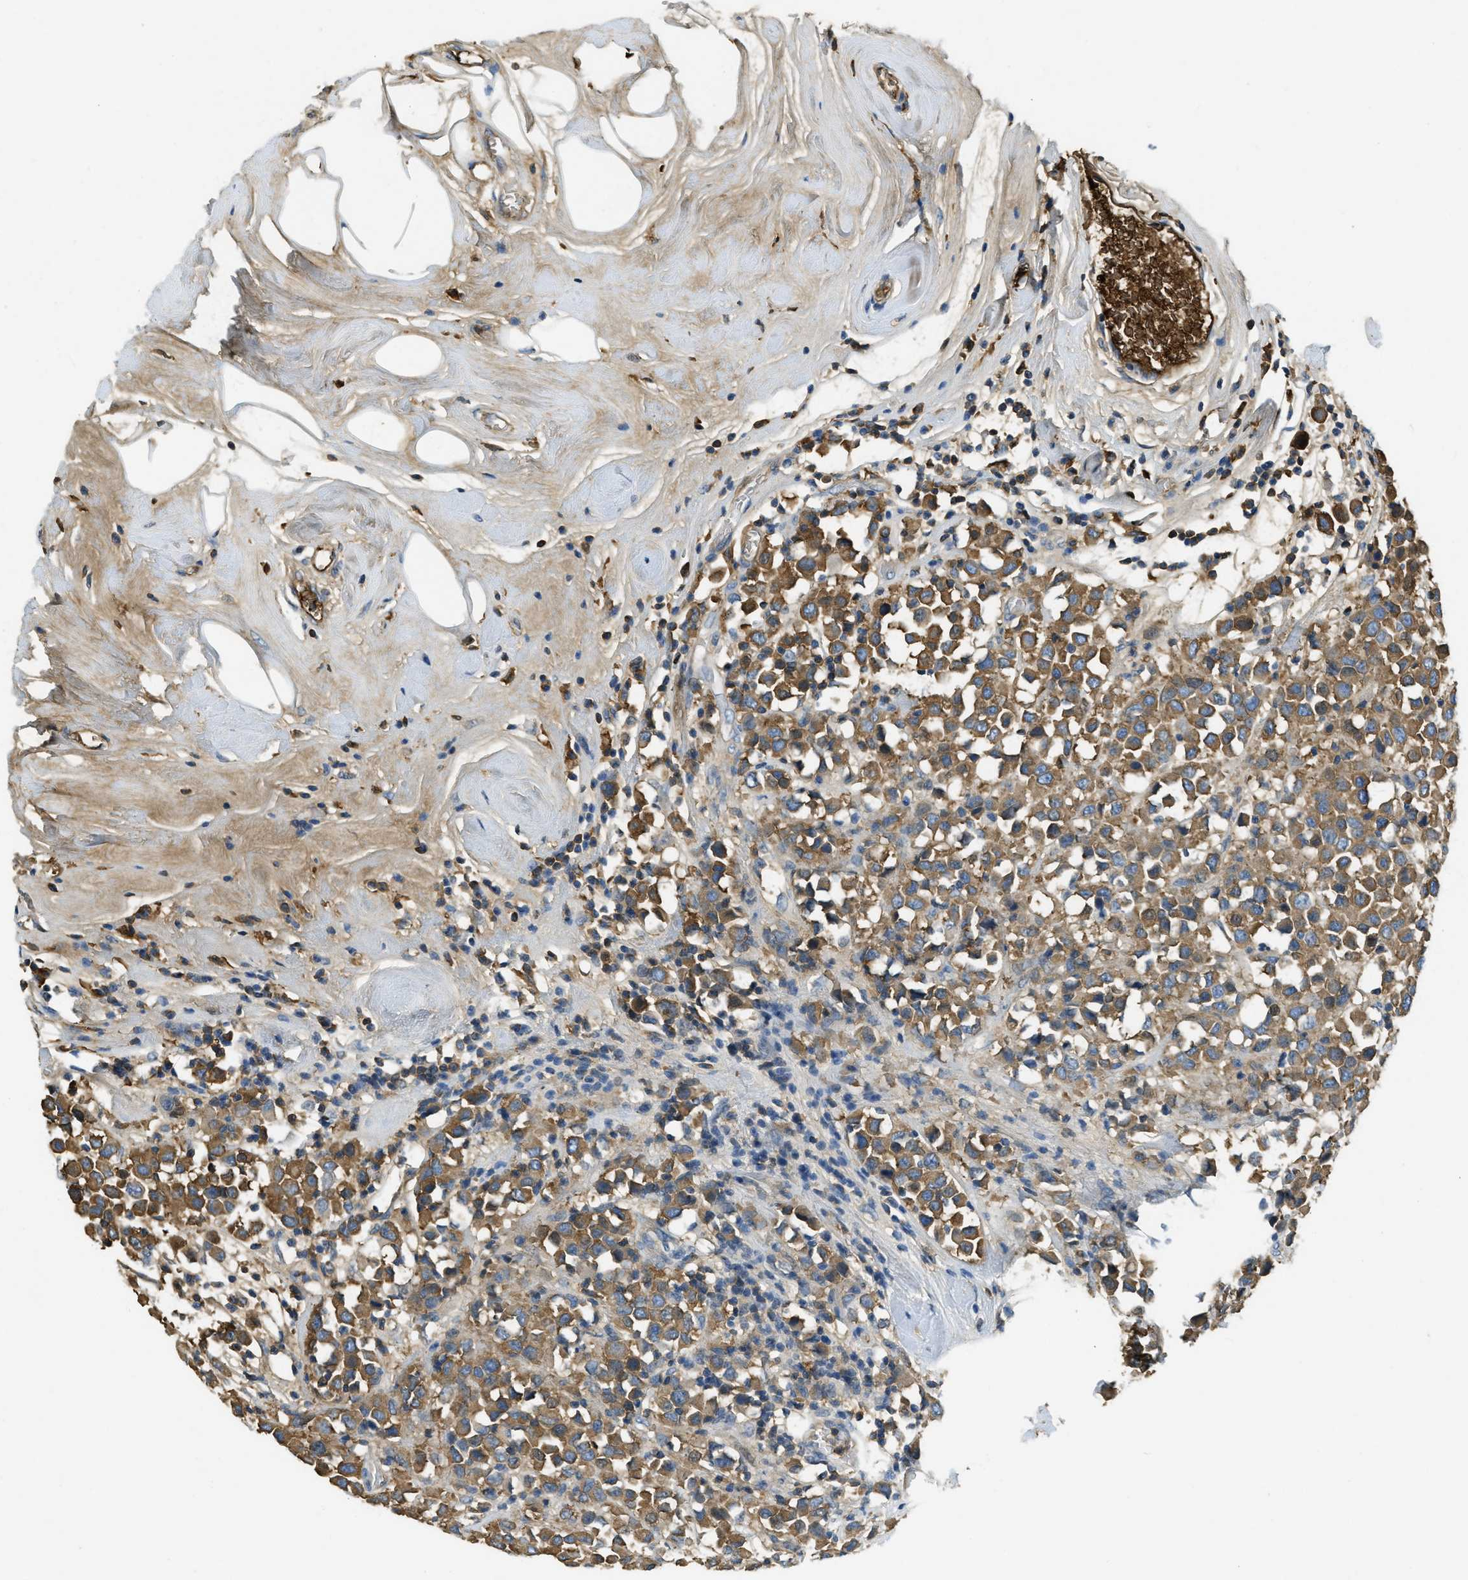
{"staining": {"intensity": "moderate", "quantity": ">75%", "location": "cytoplasmic/membranous"}, "tissue": "breast cancer", "cell_type": "Tumor cells", "image_type": "cancer", "snomed": [{"axis": "morphology", "description": "Duct carcinoma"}, {"axis": "topography", "description": "Breast"}], "caption": "A micrograph of breast cancer (intraductal carcinoma) stained for a protein displays moderate cytoplasmic/membranous brown staining in tumor cells.", "gene": "PRTN3", "patient": {"sex": "female", "age": 61}}